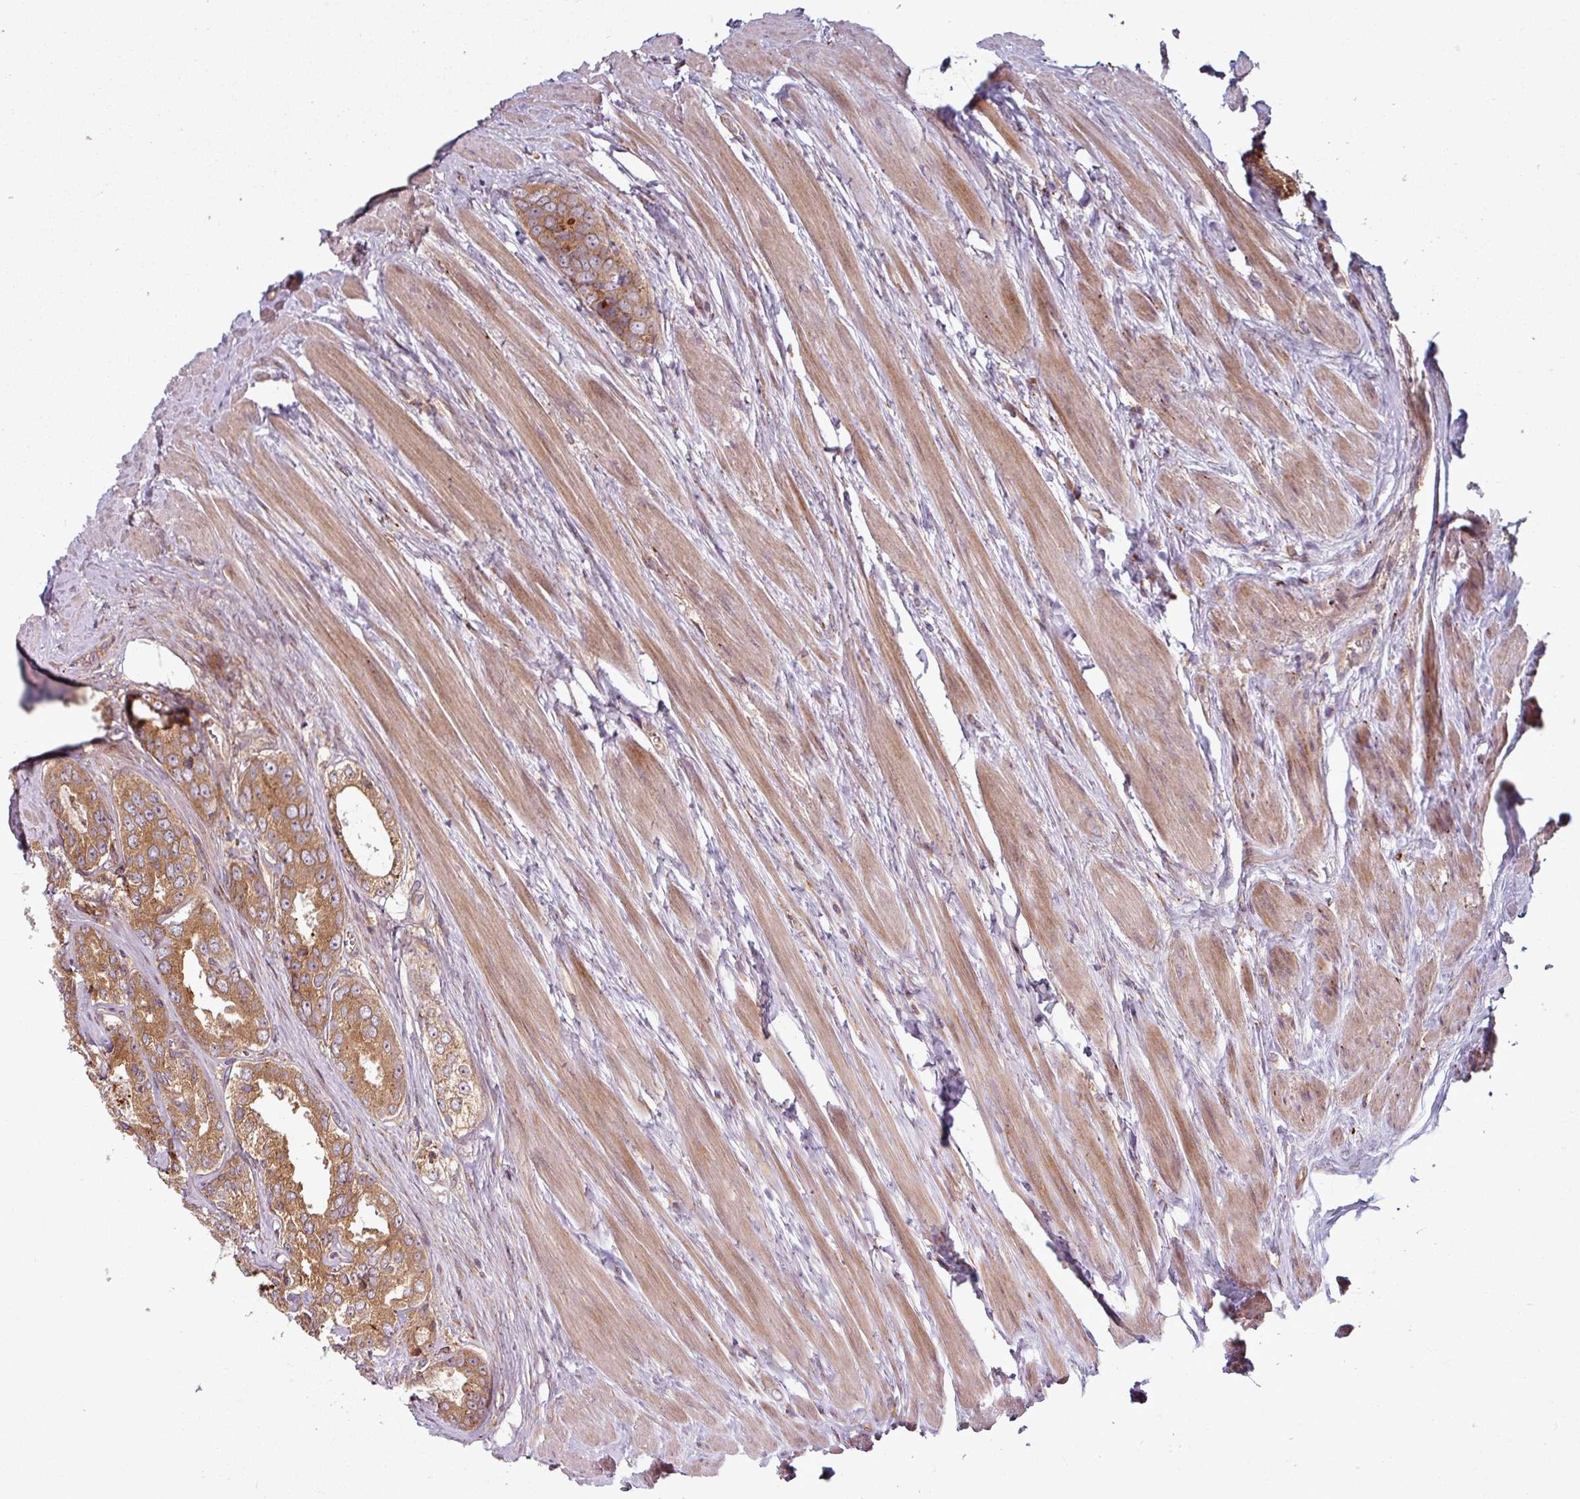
{"staining": {"intensity": "moderate", "quantity": ">75%", "location": "cytoplasmic/membranous"}, "tissue": "prostate cancer", "cell_type": "Tumor cells", "image_type": "cancer", "snomed": [{"axis": "morphology", "description": "Adenocarcinoma, Low grade"}, {"axis": "topography", "description": "Prostate"}], "caption": "Protein staining shows moderate cytoplasmic/membranous expression in about >75% of tumor cells in prostate cancer.", "gene": "RAB5A", "patient": {"sex": "male", "age": 68}}